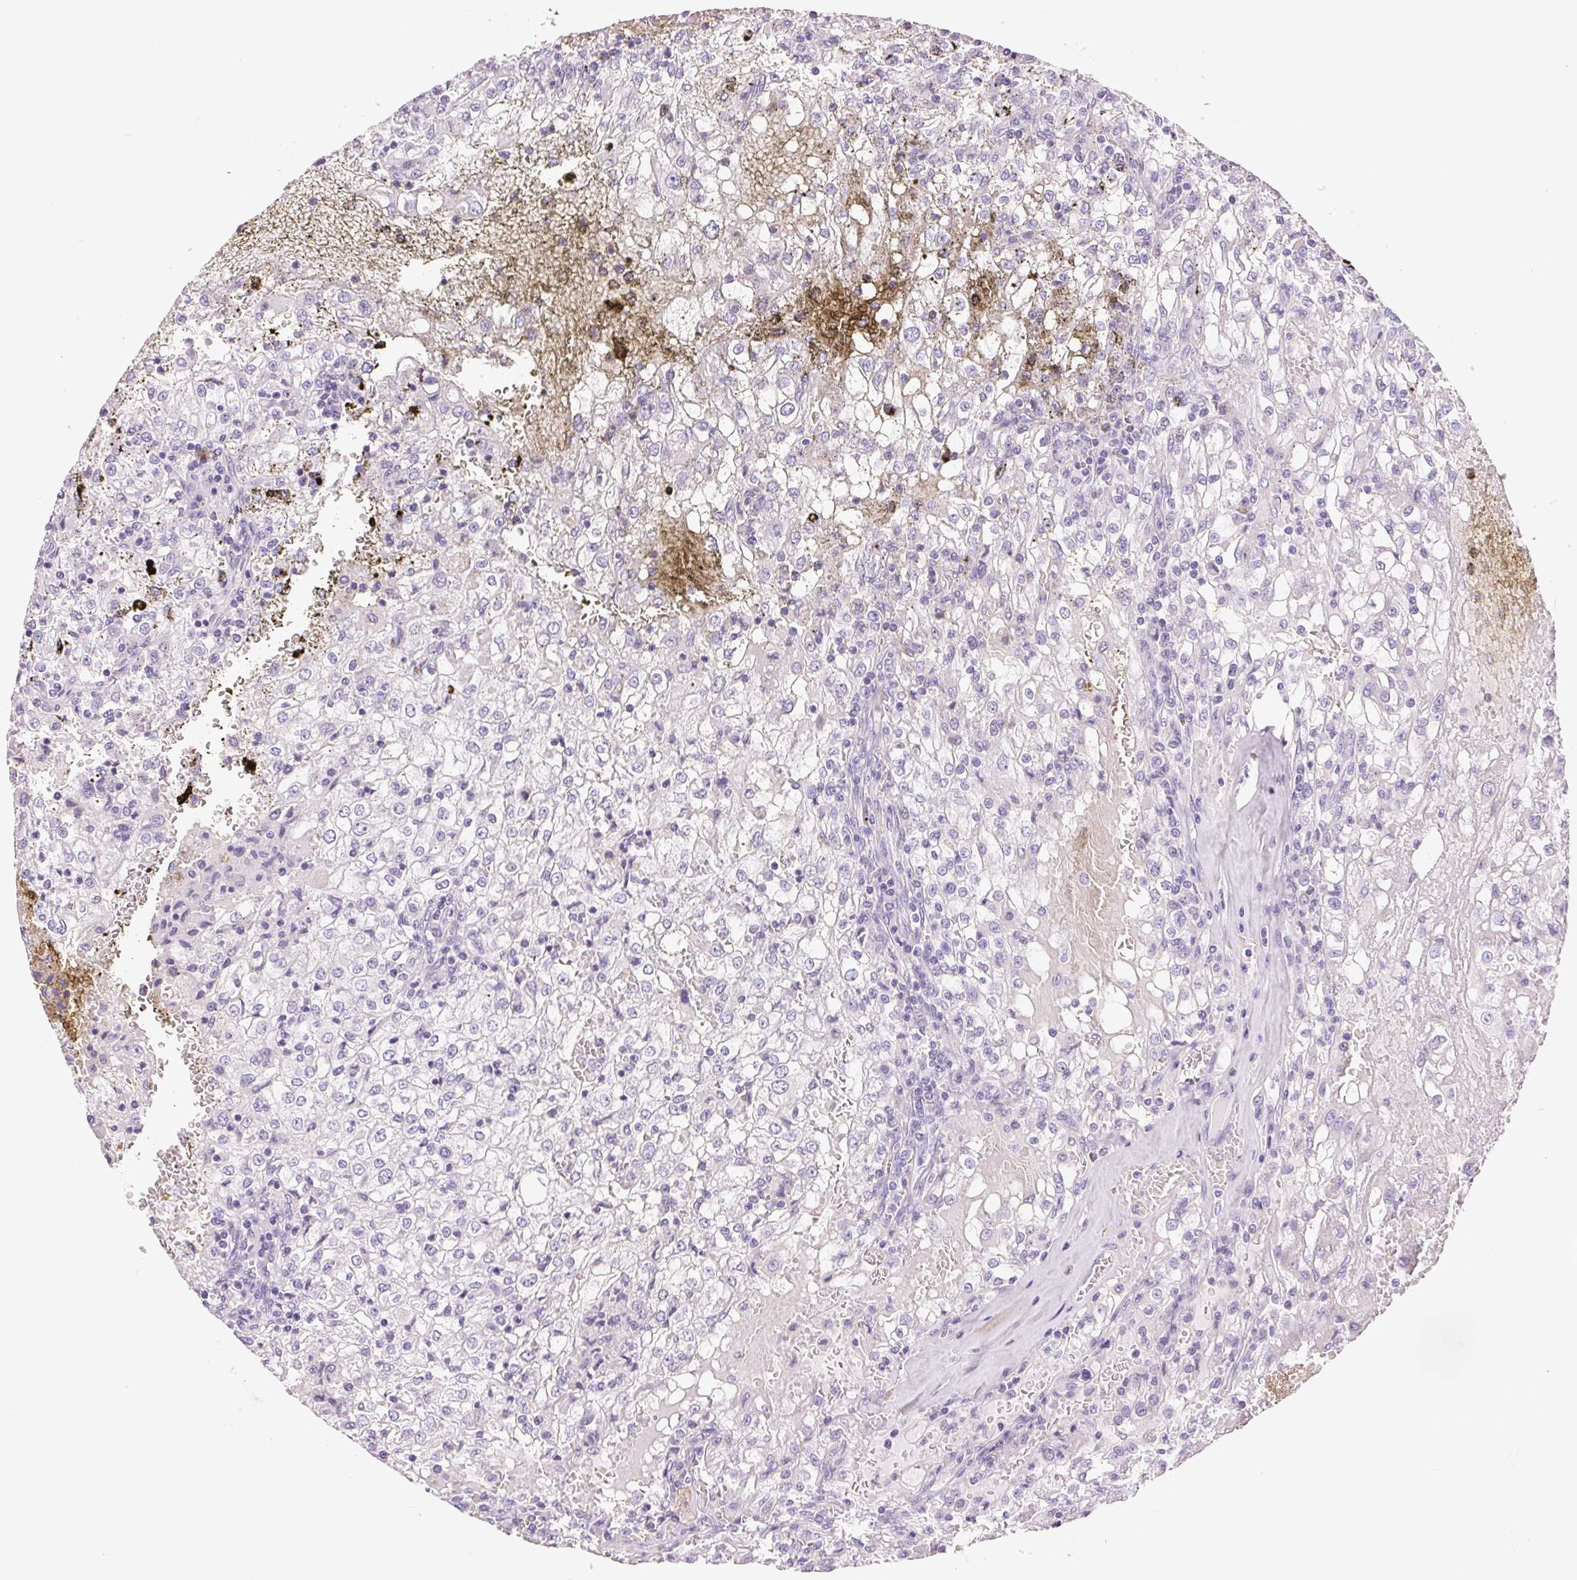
{"staining": {"intensity": "negative", "quantity": "none", "location": "none"}, "tissue": "renal cancer", "cell_type": "Tumor cells", "image_type": "cancer", "snomed": [{"axis": "morphology", "description": "Adenocarcinoma, NOS"}, {"axis": "topography", "description": "Kidney"}], "caption": "Photomicrograph shows no significant protein expression in tumor cells of renal cancer.", "gene": "HSD17B2", "patient": {"sex": "female", "age": 74}}